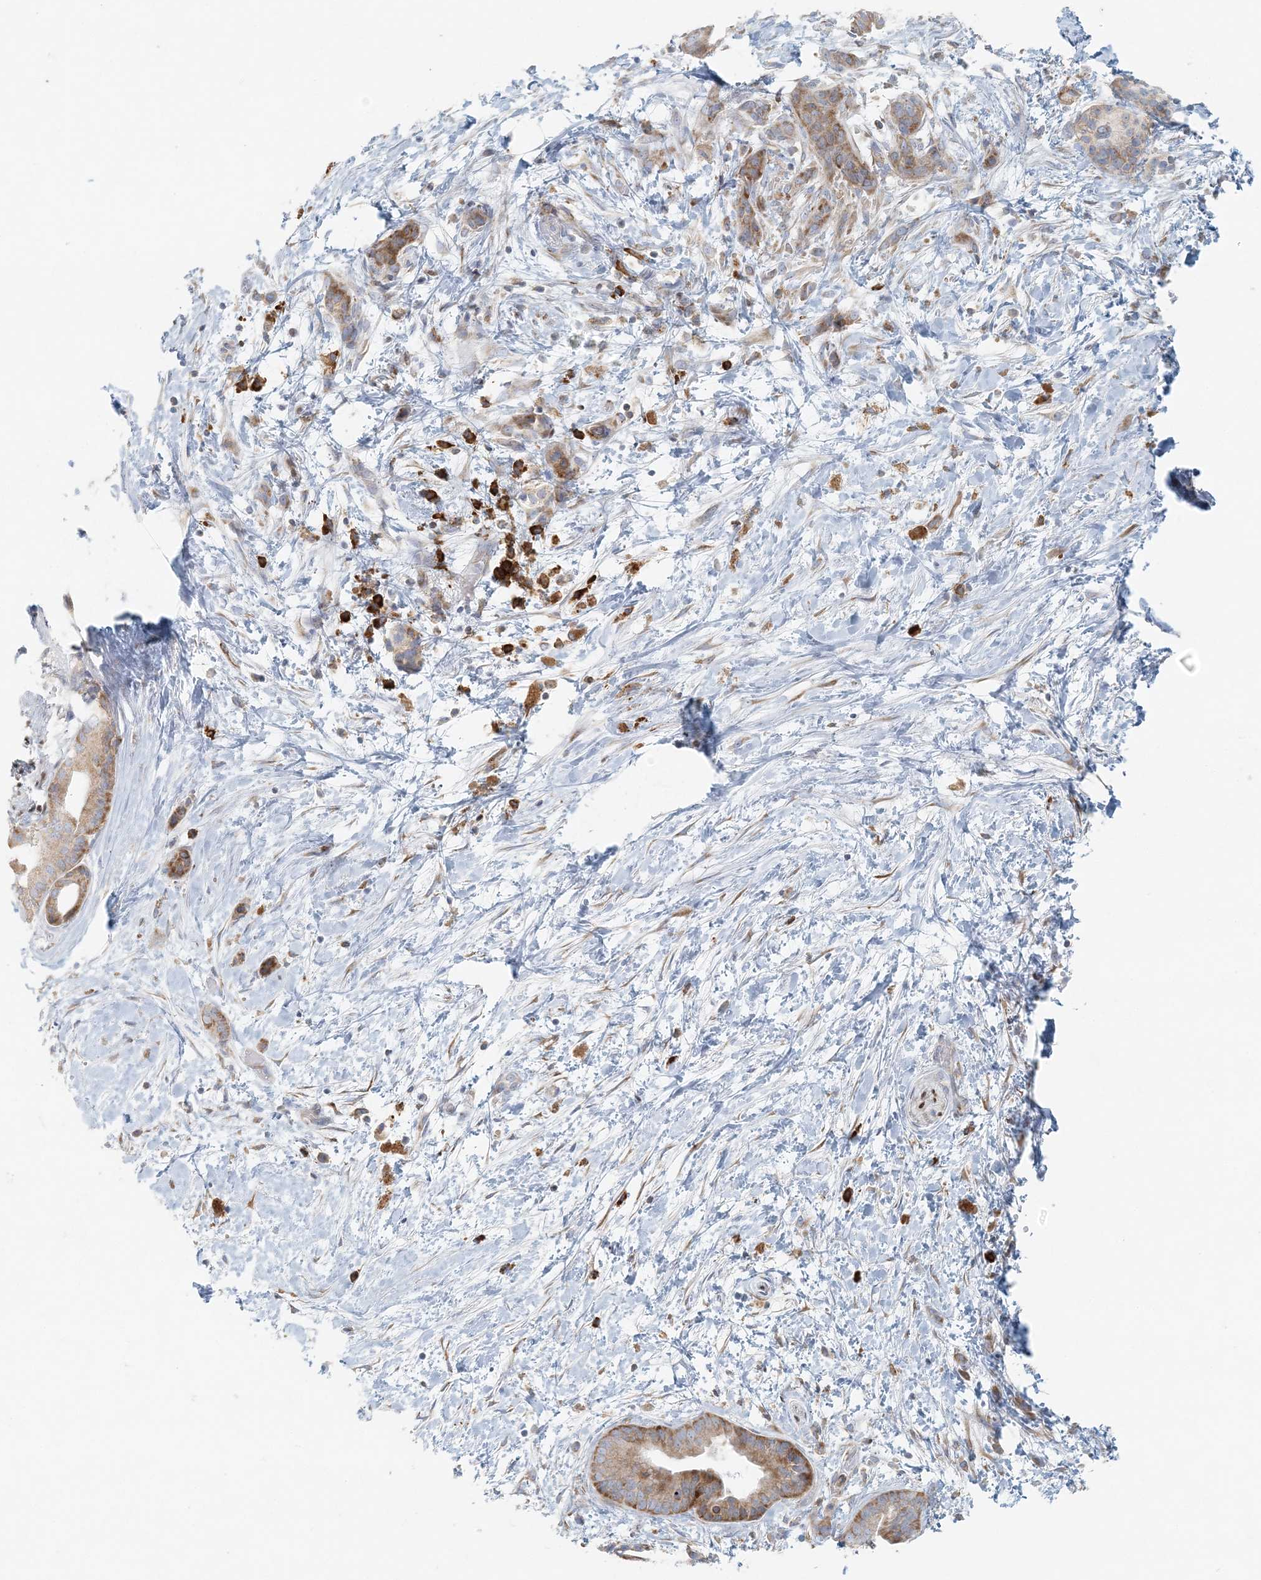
{"staining": {"intensity": "moderate", "quantity": ">75%", "location": "cytoplasmic/membranous"}, "tissue": "pancreatic cancer", "cell_type": "Tumor cells", "image_type": "cancer", "snomed": [{"axis": "morphology", "description": "Normal tissue, NOS"}, {"axis": "morphology", "description": "Adenocarcinoma, NOS"}, {"axis": "topography", "description": "Pancreas"}, {"axis": "topography", "description": "Peripheral nerve tissue"}], "caption": "Pancreatic cancer (adenocarcinoma) tissue shows moderate cytoplasmic/membranous staining in approximately >75% of tumor cells", "gene": "STK11IP", "patient": {"sex": "female", "age": 63}}